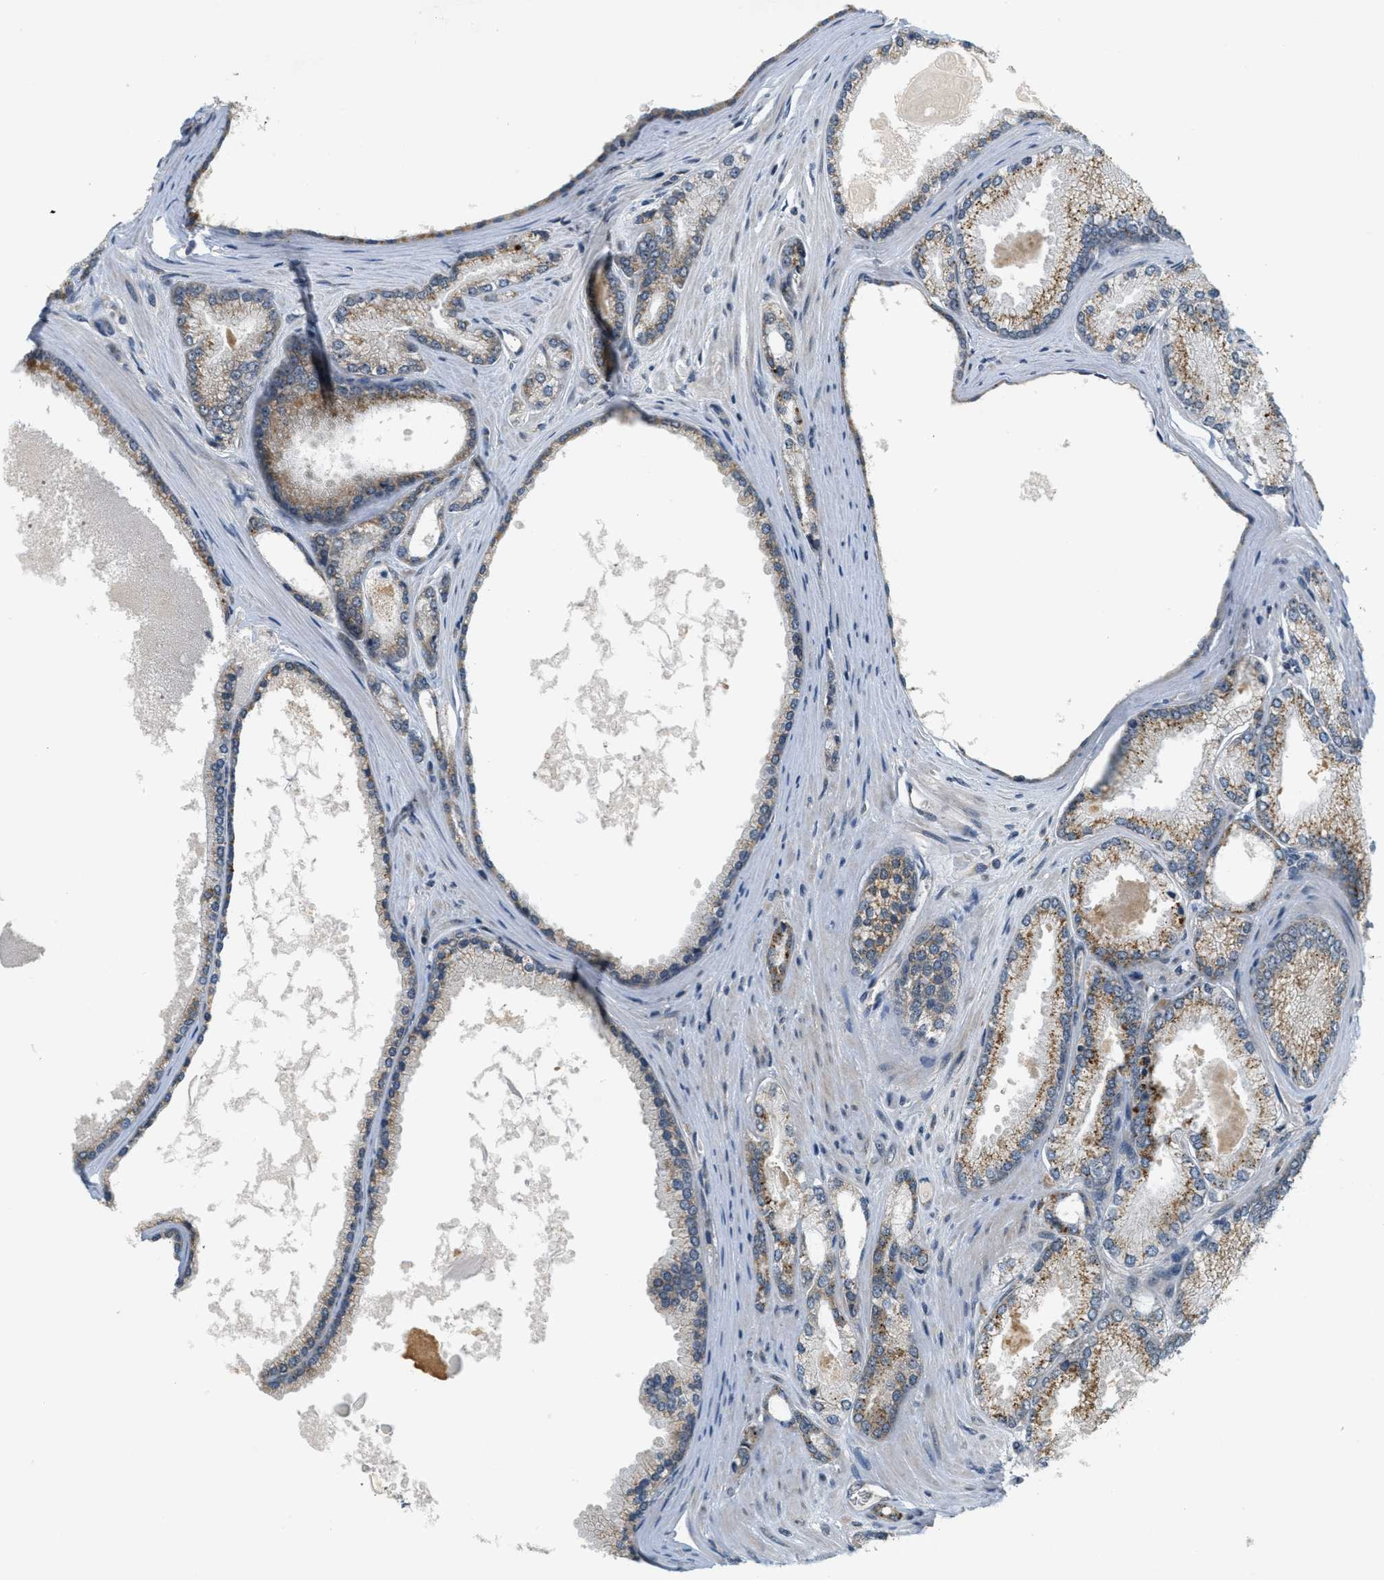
{"staining": {"intensity": "strong", "quantity": "<25%", "location": "cytoplasmic/membranous"}, "tissue": "prostate cancer", "cell_type": "Tumor cells", "image_type": "cancer", "snomed": [{"axis": "morphology", "description": "Adenocarcinoma, High grade"}, {"axis": "topography", "description": "Prostate"}], "caption": "Immunohistochemical staining of prostate adenocarcinoma (high-grade) displays medium levels of strong cytoplasmic/membranous protein positivity in approximately <25% of tumor cells. Ihc stains the protein of interest in brown and the nuclei are stained blue.", "gene": "PRKD1", "patient": {"sex": "male", "age": 71}}